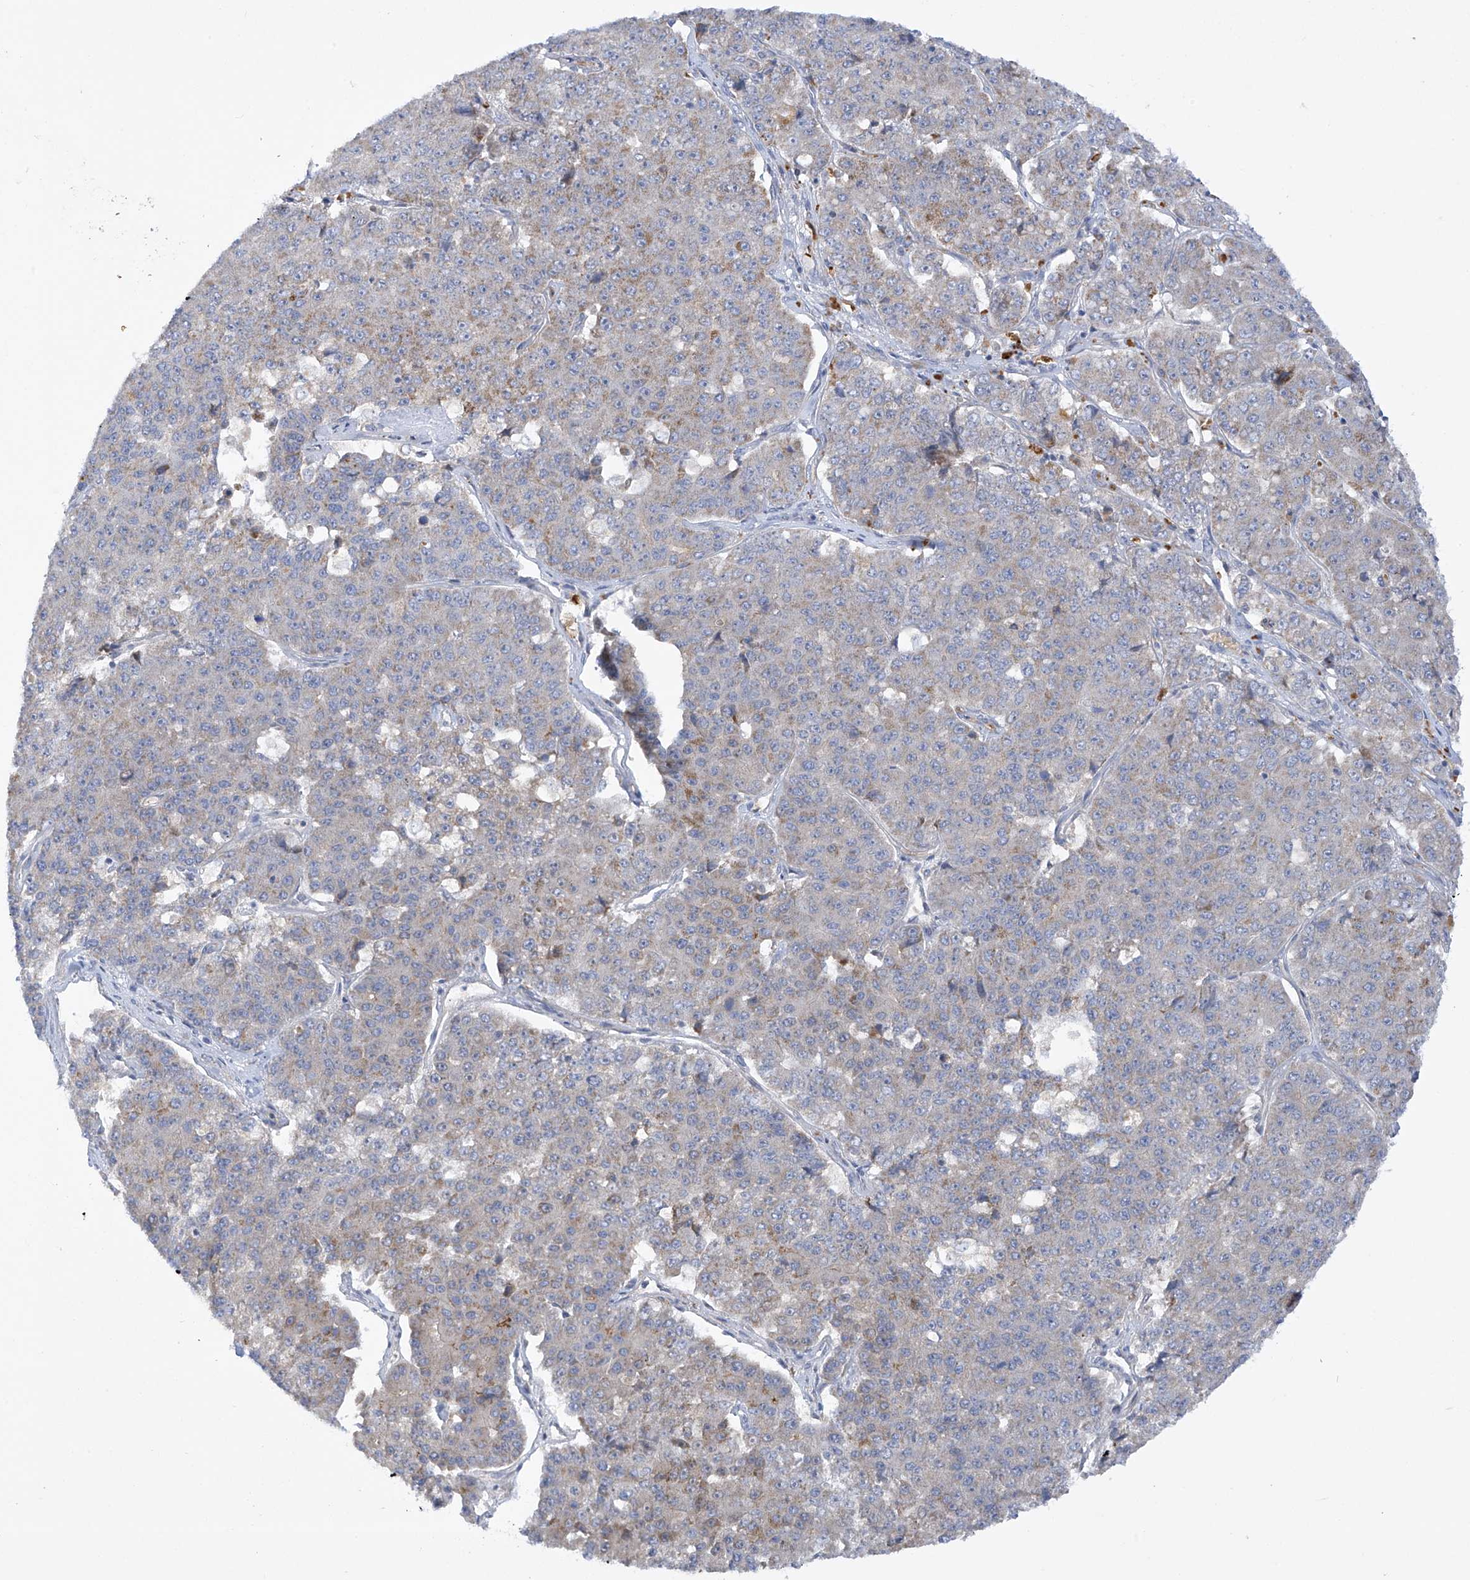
{"staining": {"intensity": "weak", "quantity": "25%-75%", "location": "cytoplasmic/membranous"}, "tissue": "pancreatic cancer", "cell_type": "Tumor cells", "image_type": "cancer", "snomed": [{"axis": "morphology", "description": "Adenocarcinoma, NOS"}, {"axis": "topography", "description": "Pancreas"}], "caption": "This is an image of immunohistochemistry staining of pancreatic cancer, which shows weak positivity in the cytoplasmic/membranous of tumor cells.", "gene": "METTL18", "patient": {"sex": "male", "age": 50}}